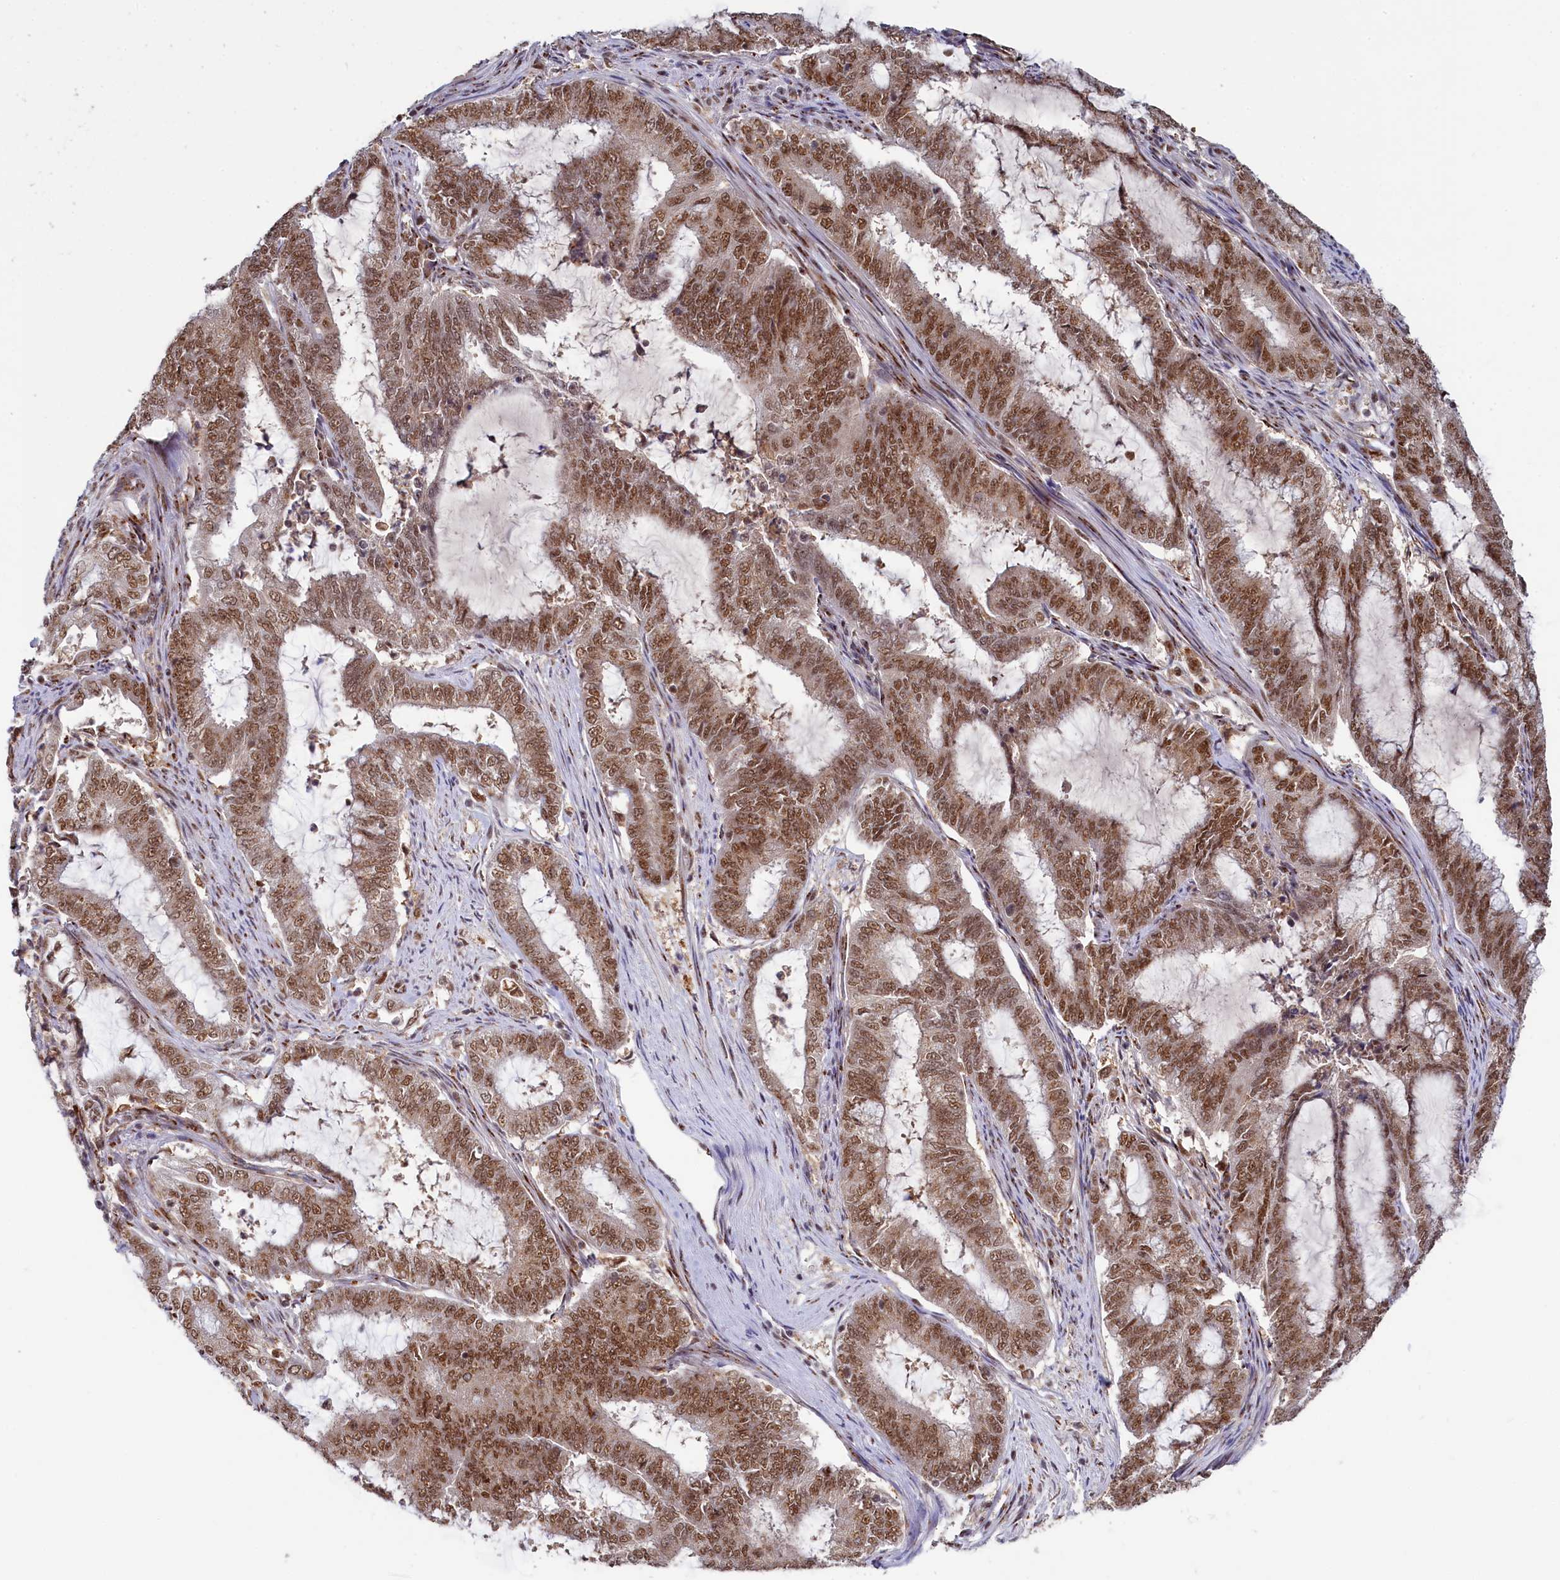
{"staining": {"intensity": "moderate", "quantity": ">75%", "location": "nuclear"}, "tissue": "endometrial cancer", "cell_type": "Tumor cells", "image_type": "cancer", "snomed": [{"axis": "morphology", "description": "Adenocarcinoma, NOS"}, {"axis": "topography", "description": "Endometrium"}], "caption": "Endometrial cancer stained with a protein marker shows moderate staining in tumor cells.", "gene": "PPHLN1", "patient": {"sex": "female", "age": 51}}